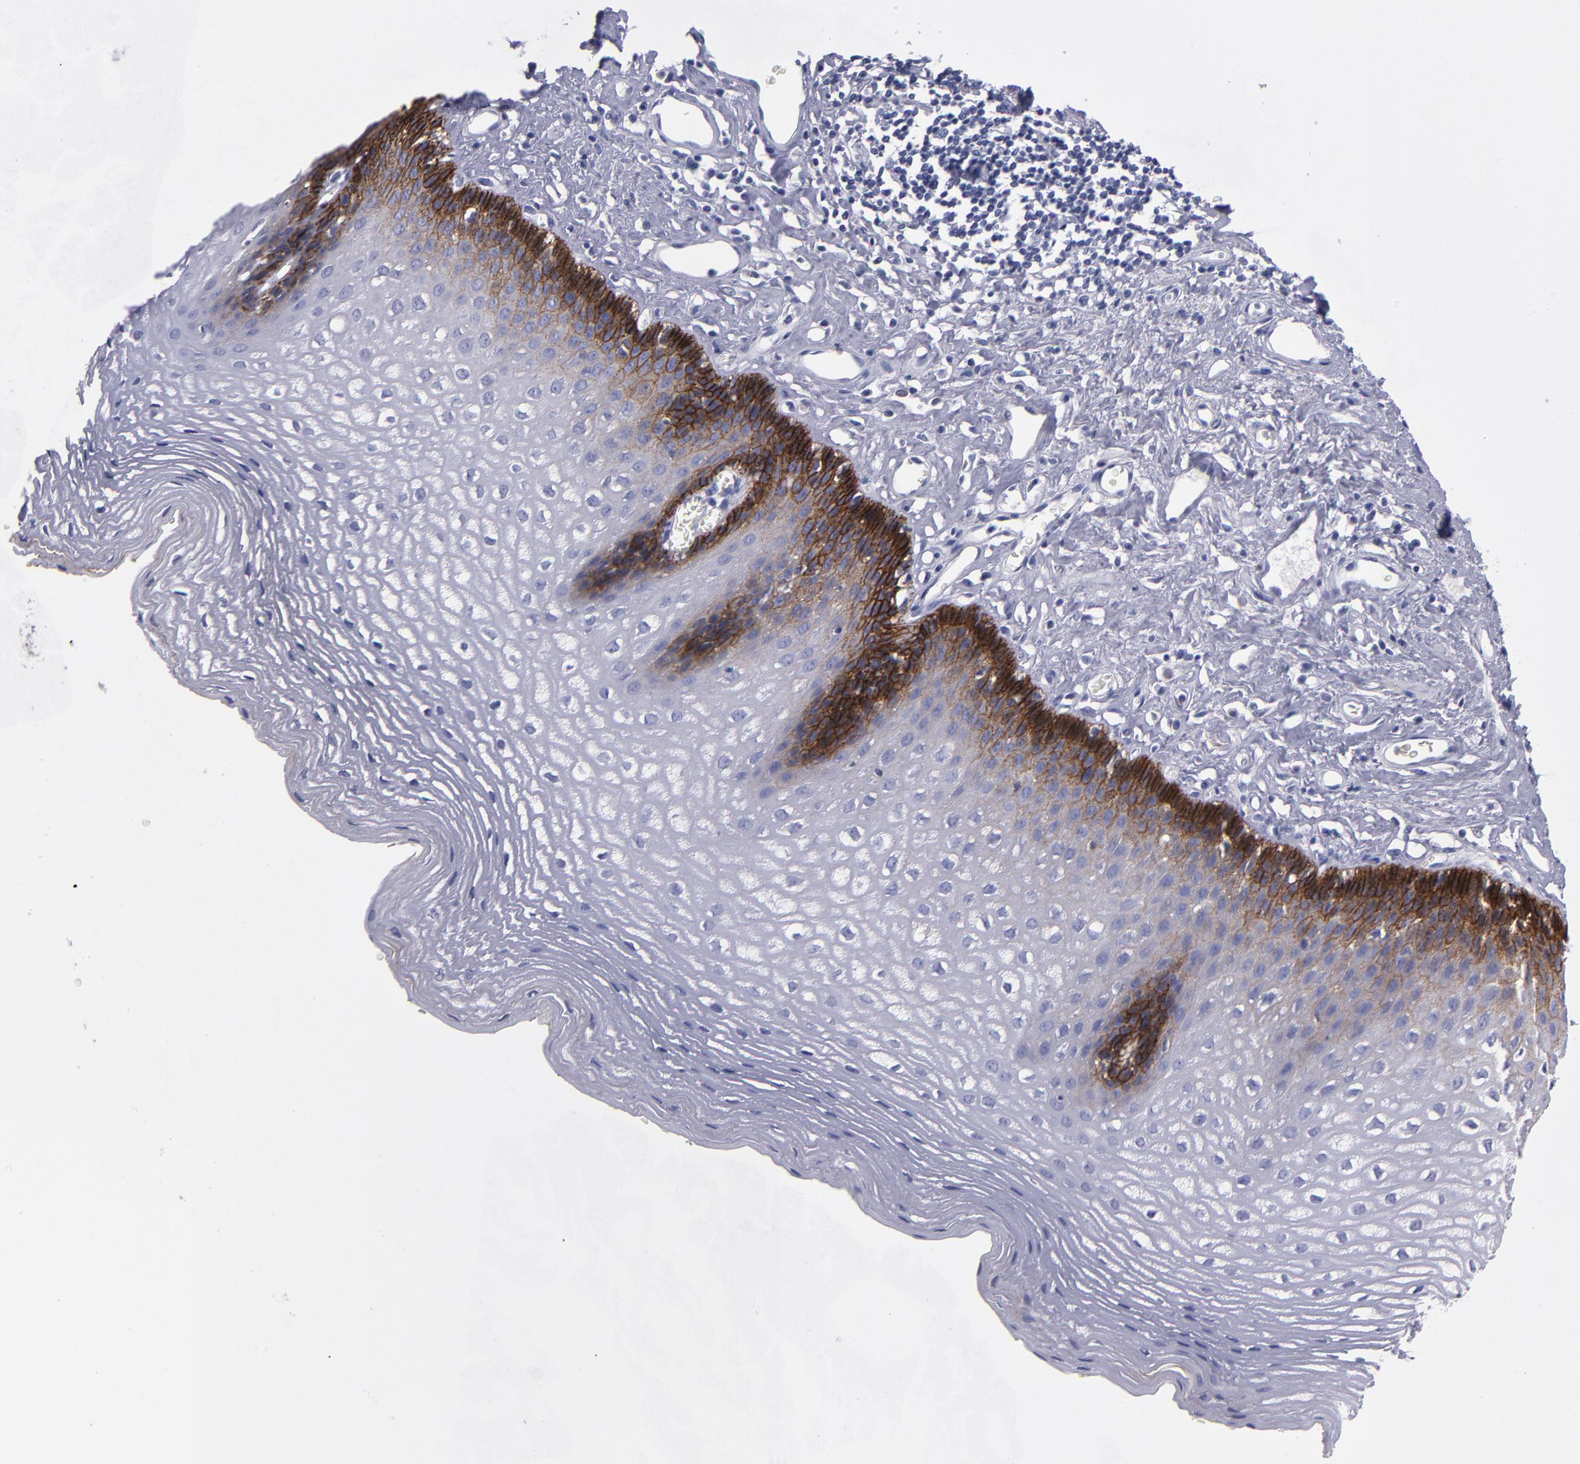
{"staining": {"intensity": "strong", "quantity": "<25%", "location": "cytoplasmic/membranous"}, "tissue": "esophagus", "cell_type": "Squamous epithelial cells", "image_type": "normal", "snomed": [{"axis": "morphology", "description": "Normal tissue, NOS"}, {"axis": "topography", "description": "Esophagus"}], "caption": "Brown immunohistochemical staining in benign esophagus shows strong cytoplasmic/membranous staining in approximately <25% of squamous epithelial cells. Using DAB (3,3'-diaminobenzidine) (brown) and hematoxylin (blue) stains, captured at high magnification using brightfield microscopy.", "gene": "CDH3", "patient": {"sex": "female", "age": 70}}